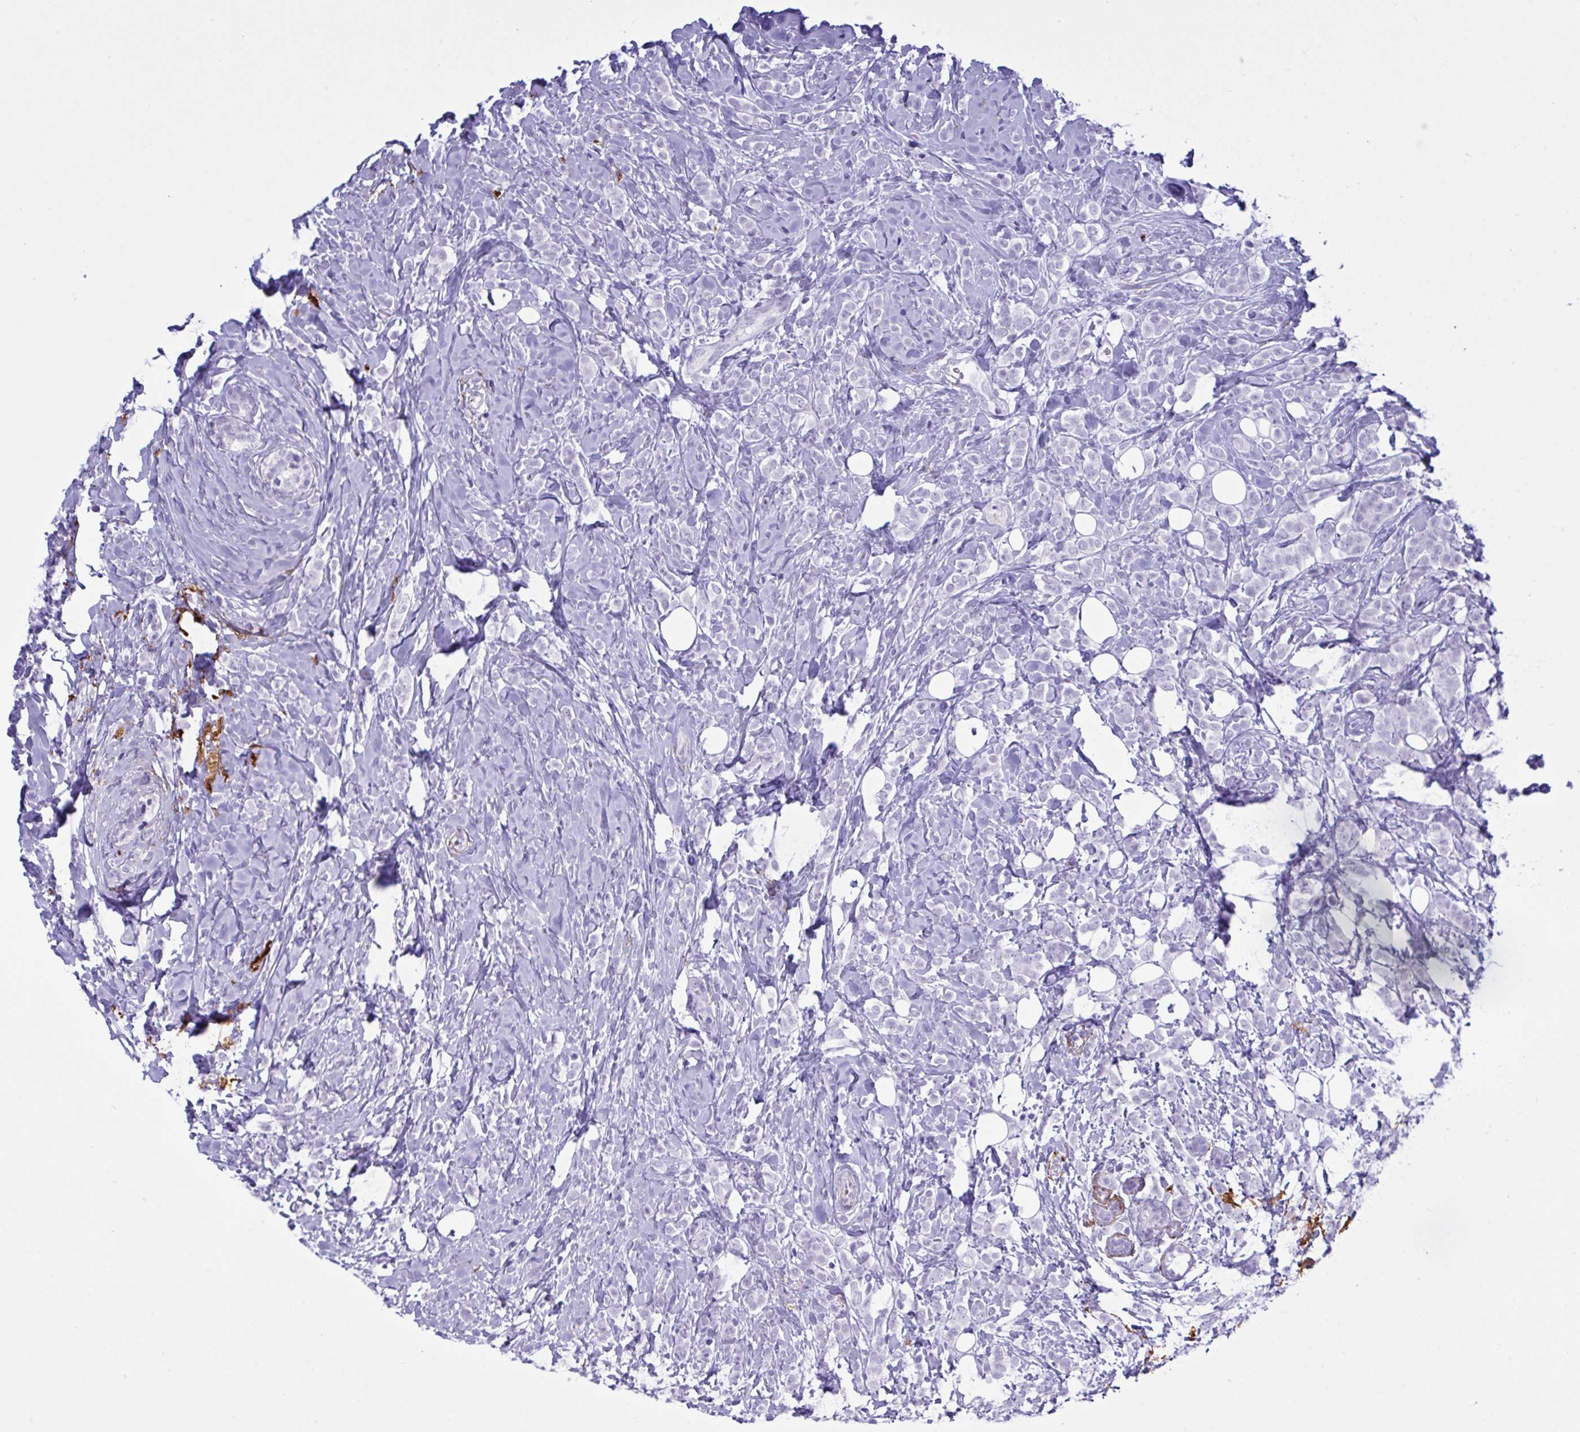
{"staining": {"intensity": "negative", "quantity": "none", "location": "none"}, "tissue": "breast cancer", "cell_type": "Tumor cells", "image_type": "cancer", "snomed": [{"axis": "morphology", "description": "Lobular carcinoma"}, {"axis": "topography", "description": "Breast"}], "caption": "A high-resolution photomicrograph shows immunohistochemistry (IHC) staining of lobular carcinoma (breast), which reveals no significant positivity in tumor cells.", "gene": "ELN", "patient": {"sex": "female", "age": 49}}